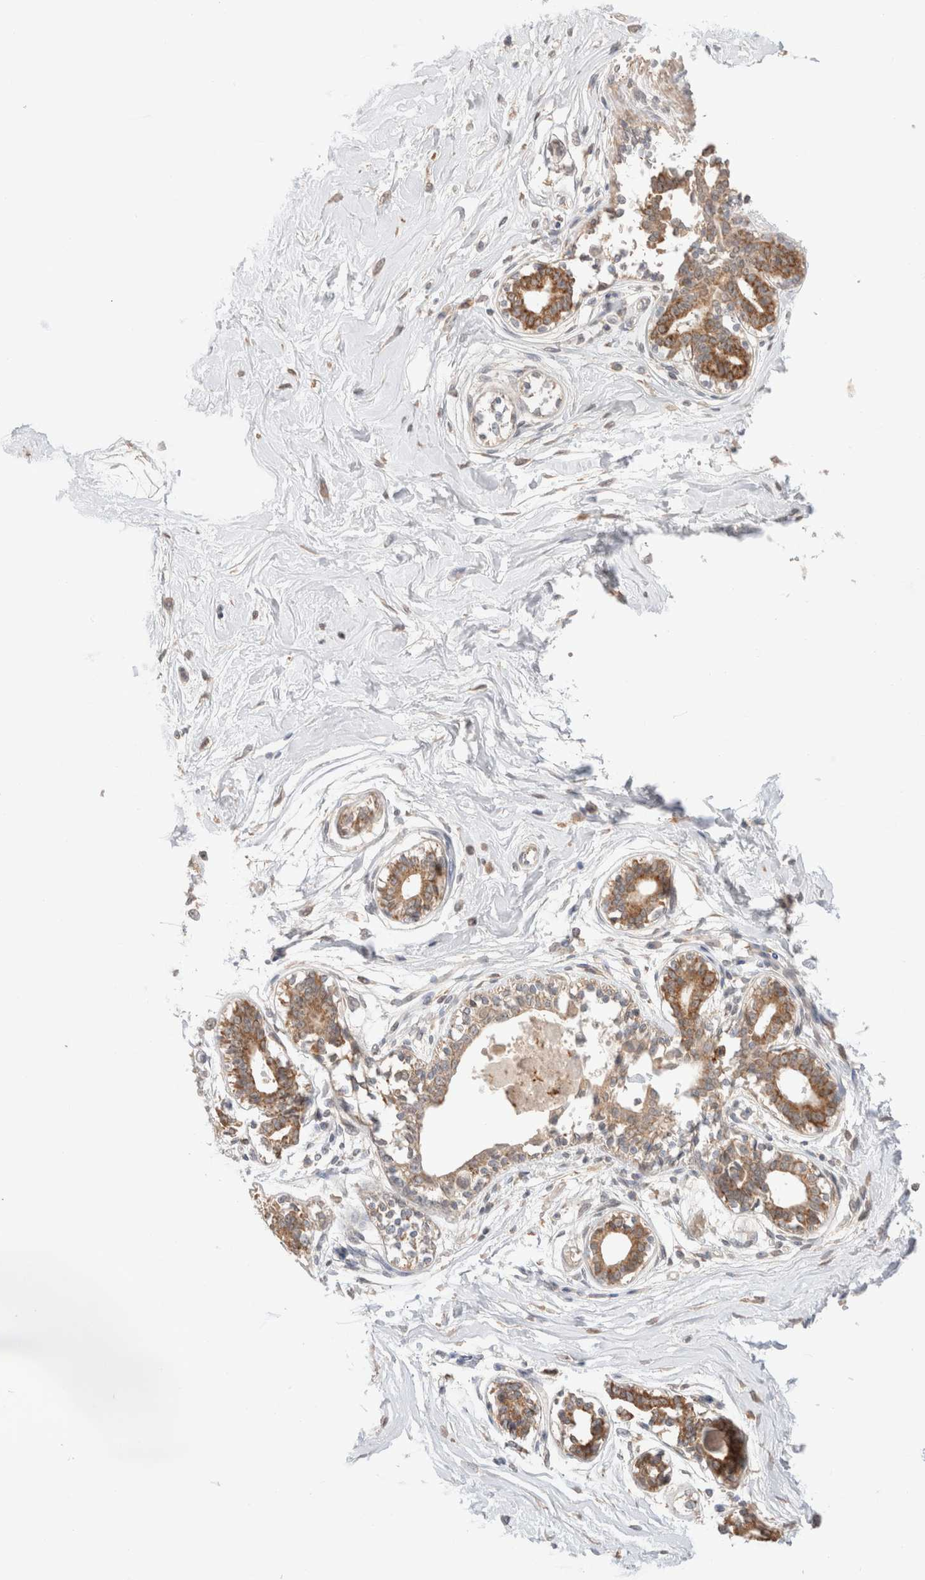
{"staining": {"intensity": "negative", "quantity": "none", "location": "none"}, "tissue": "breast", "cell_type": "Adipocytes", "image_type": "normal", "snomed": [{"axis": "morphology", "description": "Normal tissue, NOS"}, {"axis": "topography", "description": "Breast"}], "caption": "A high-resolution micrograph shows IHC staining of normal breast, which exhibits no significant expression in adipocytes.", "gene": "TRIM41", "patient": {"sex": "female", "age": 45}}